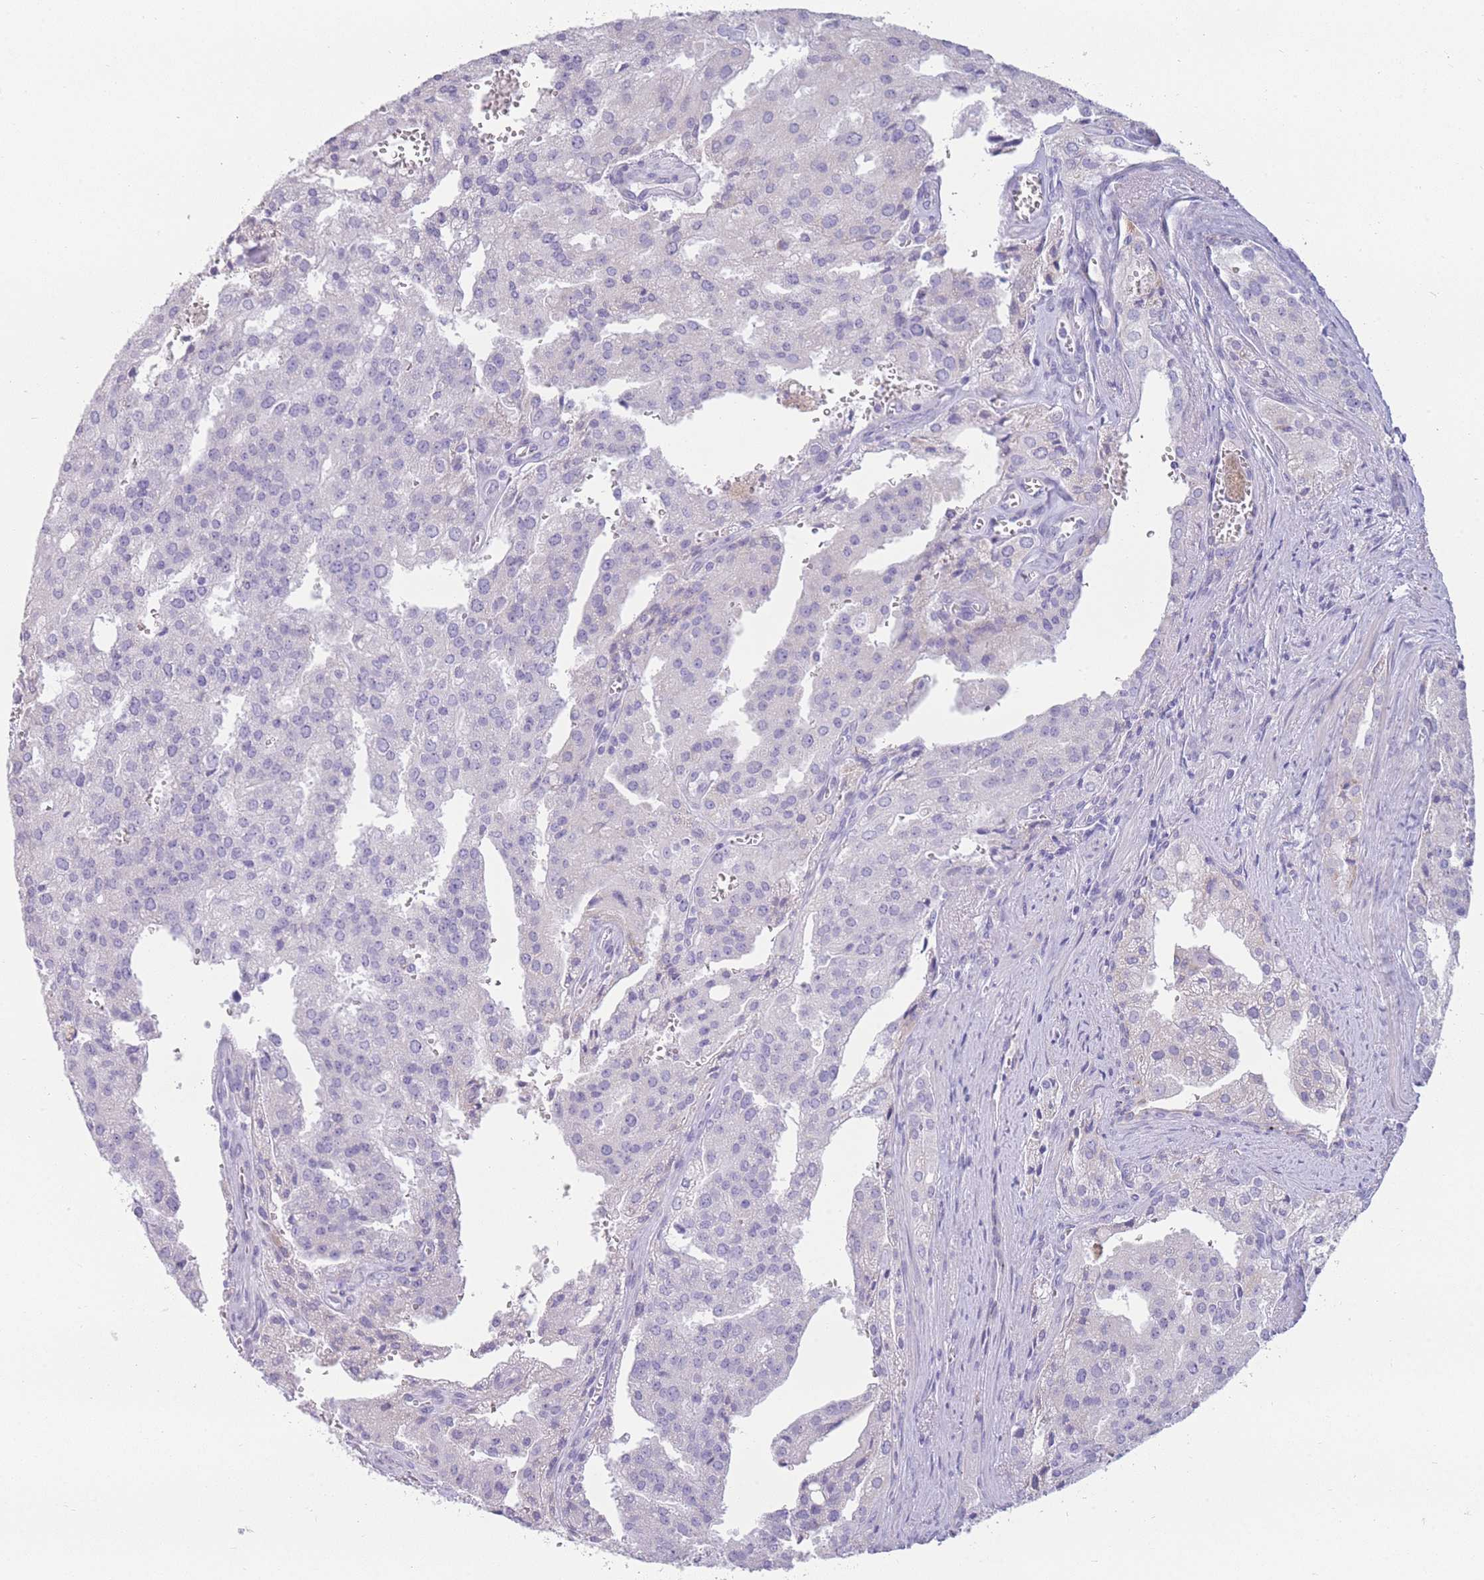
{"staining": {"intensity": "negative", "quantity": "none", "location": "none"}, "tissue": "prostate cancer", "cell_type": "Tumor cells", "image_type": "cancer", "snomed": [{"axis": "morphology", "description": "Adenocarcinoma, High grade"}, {"axis": "topography", "description": "Prostate"}], "caption": "Tumor cells show no significant protein expression in prostate cancer.", "gene": "UPK1A", "patient": {"sex": "male", "age": 68}}